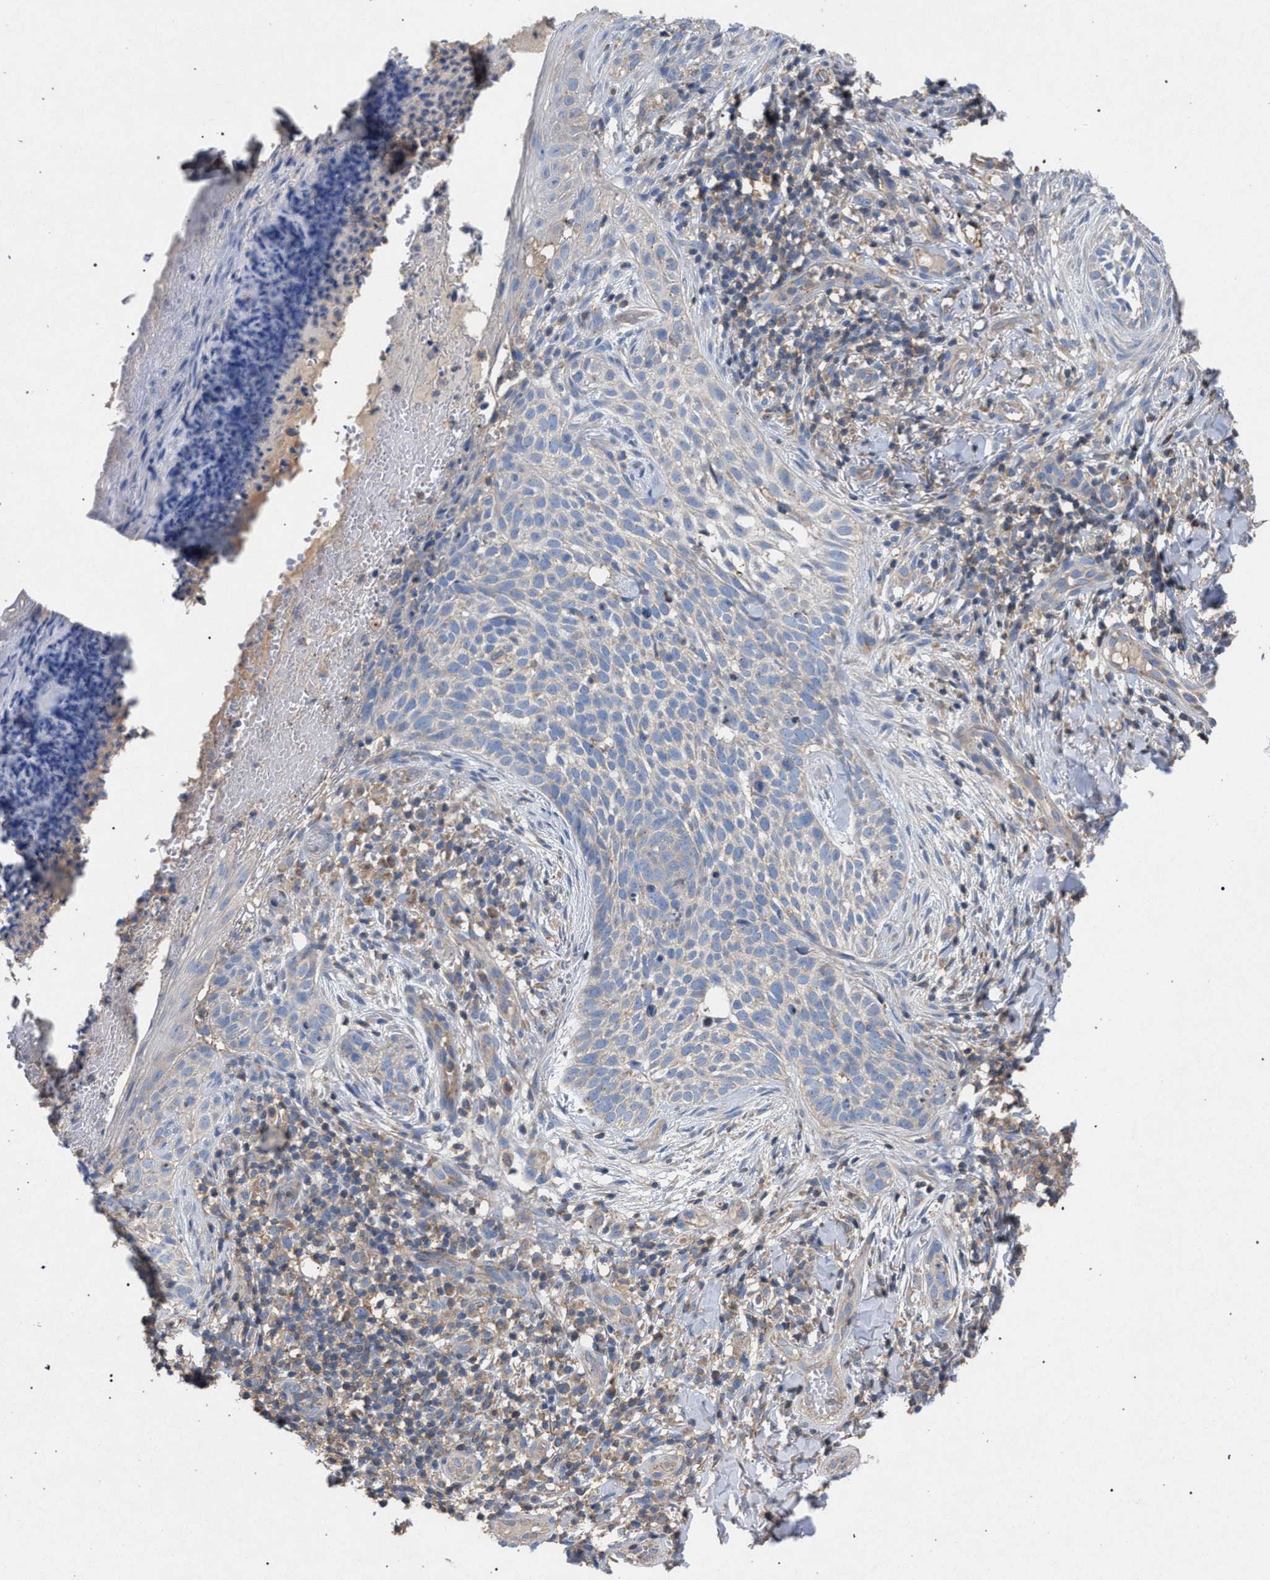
{"staining": {"intensity": "negative", "quantity": "none", "location": "none"}, "tissue": "skin cancer", "cell_type": "Tumor cells", "image_type": "cancer", "snomed": [{"axis": "morphology", "description": "Normal tissue, NOS"}, {"axis": "morphology", "description": "Basal cell carcinoma"}, {"axis": "topography", "description": "Skin"}], "caption": "Immunohistochemical staining of human skin cancer (basal cell carcinoma) exhibits no significant staining in tumor cells.", "gene": "VPS13A", "patient": {"sex": "male", "age": 67}}